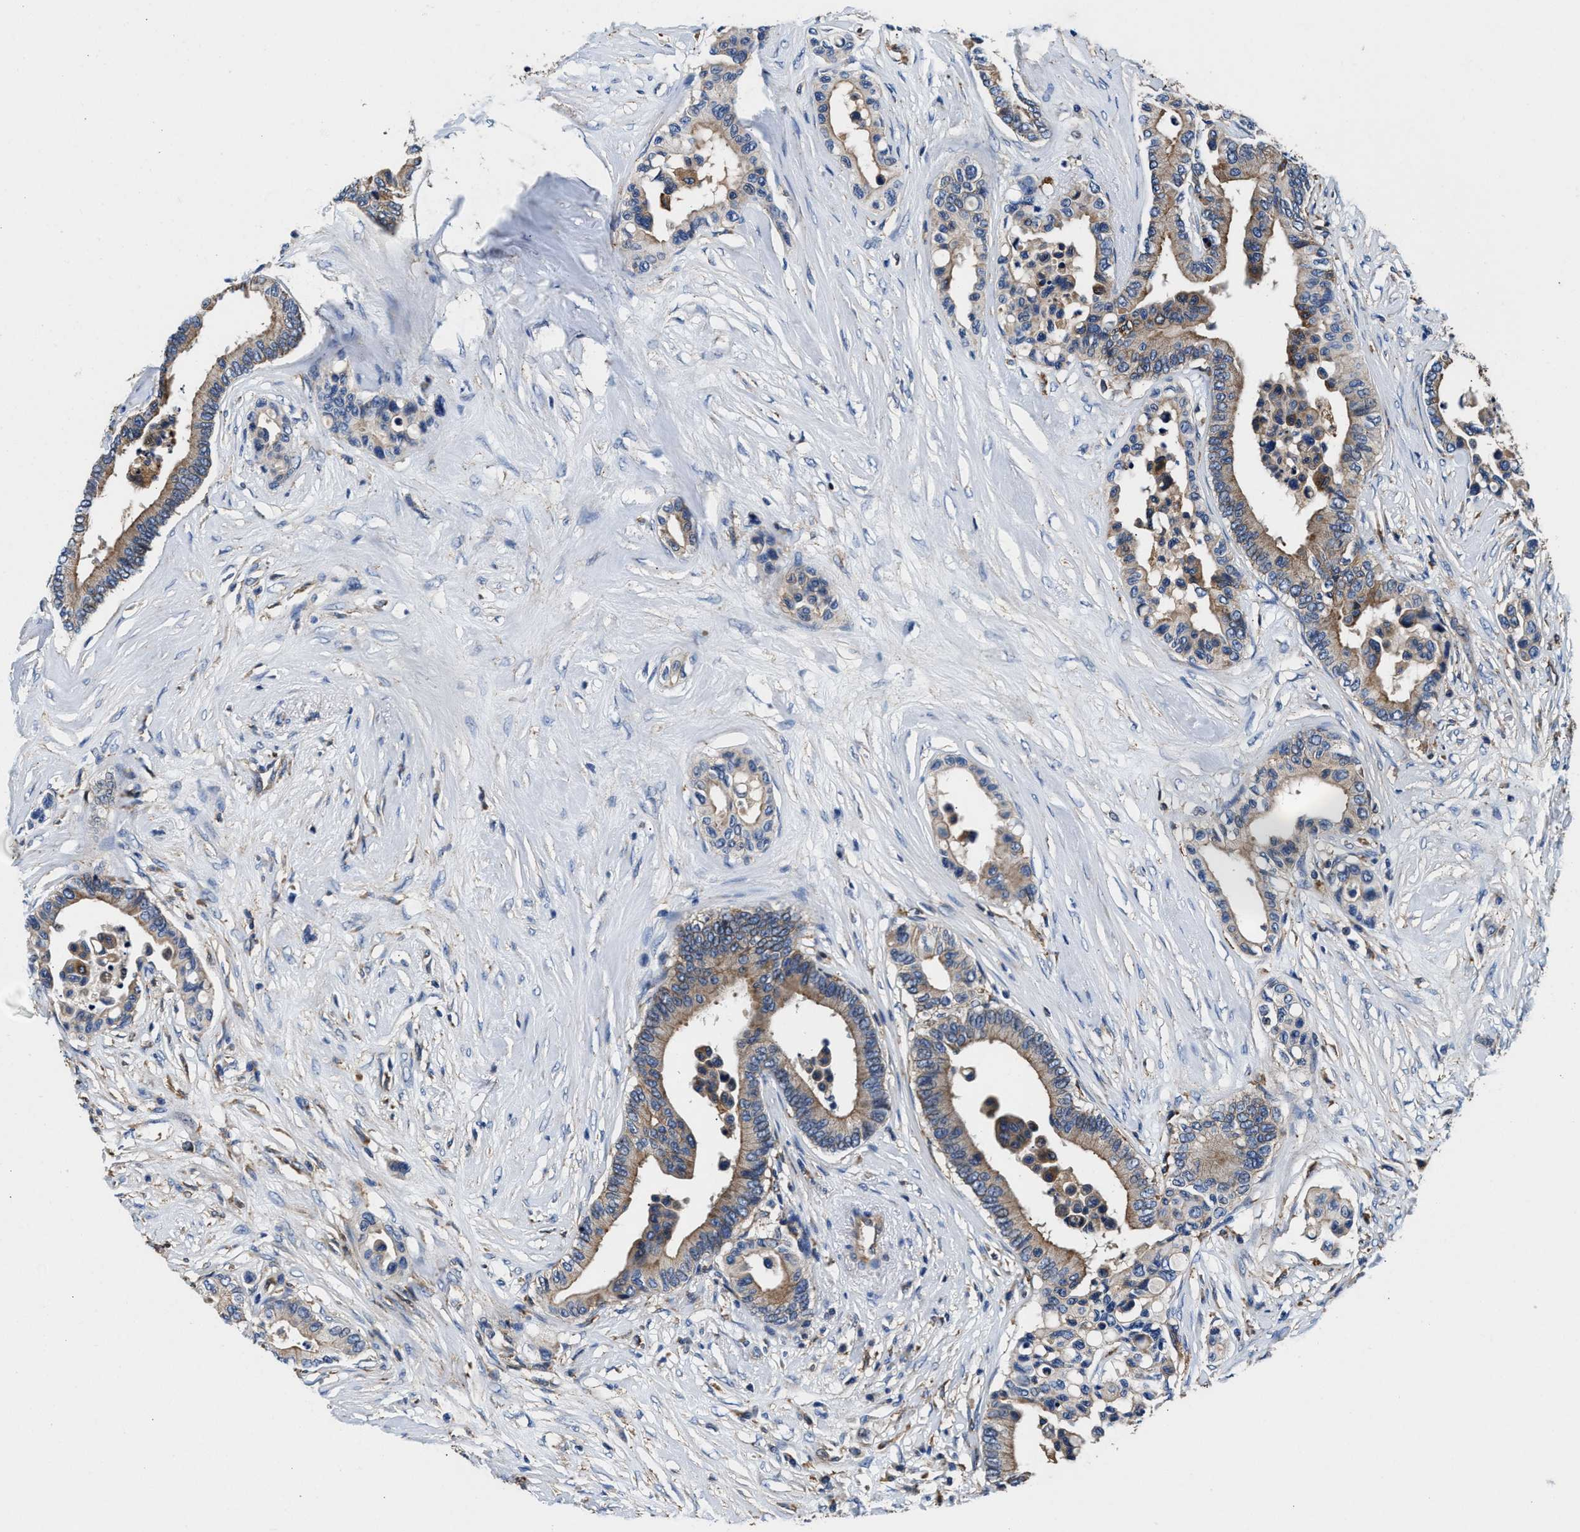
{"staining": {"intensity": "moderate", "quantity": ">75%", "location": "cytoplasmic/membranous"}, "tissue": "colorectal cancer", "cell_type": "Tumor cells", "image_type": "cancer", "snomed": [{"axis": "morphology", "description": "Normal tissue, NOS"}, {"axis": "morphology", "description": "Adenocarcinoma, NOS"}, {"axis": "topography", "description": "Colon"}], "caption": "An image showing moderate cytoplasmic/membranous positivity in approximately >75% of tumor cells in colorectal adenocarcinoma, as visualized by brown immunohistochemical staining.", "gene": "PPP1R9B", "patient": {"sex": "male", "age": 82}}